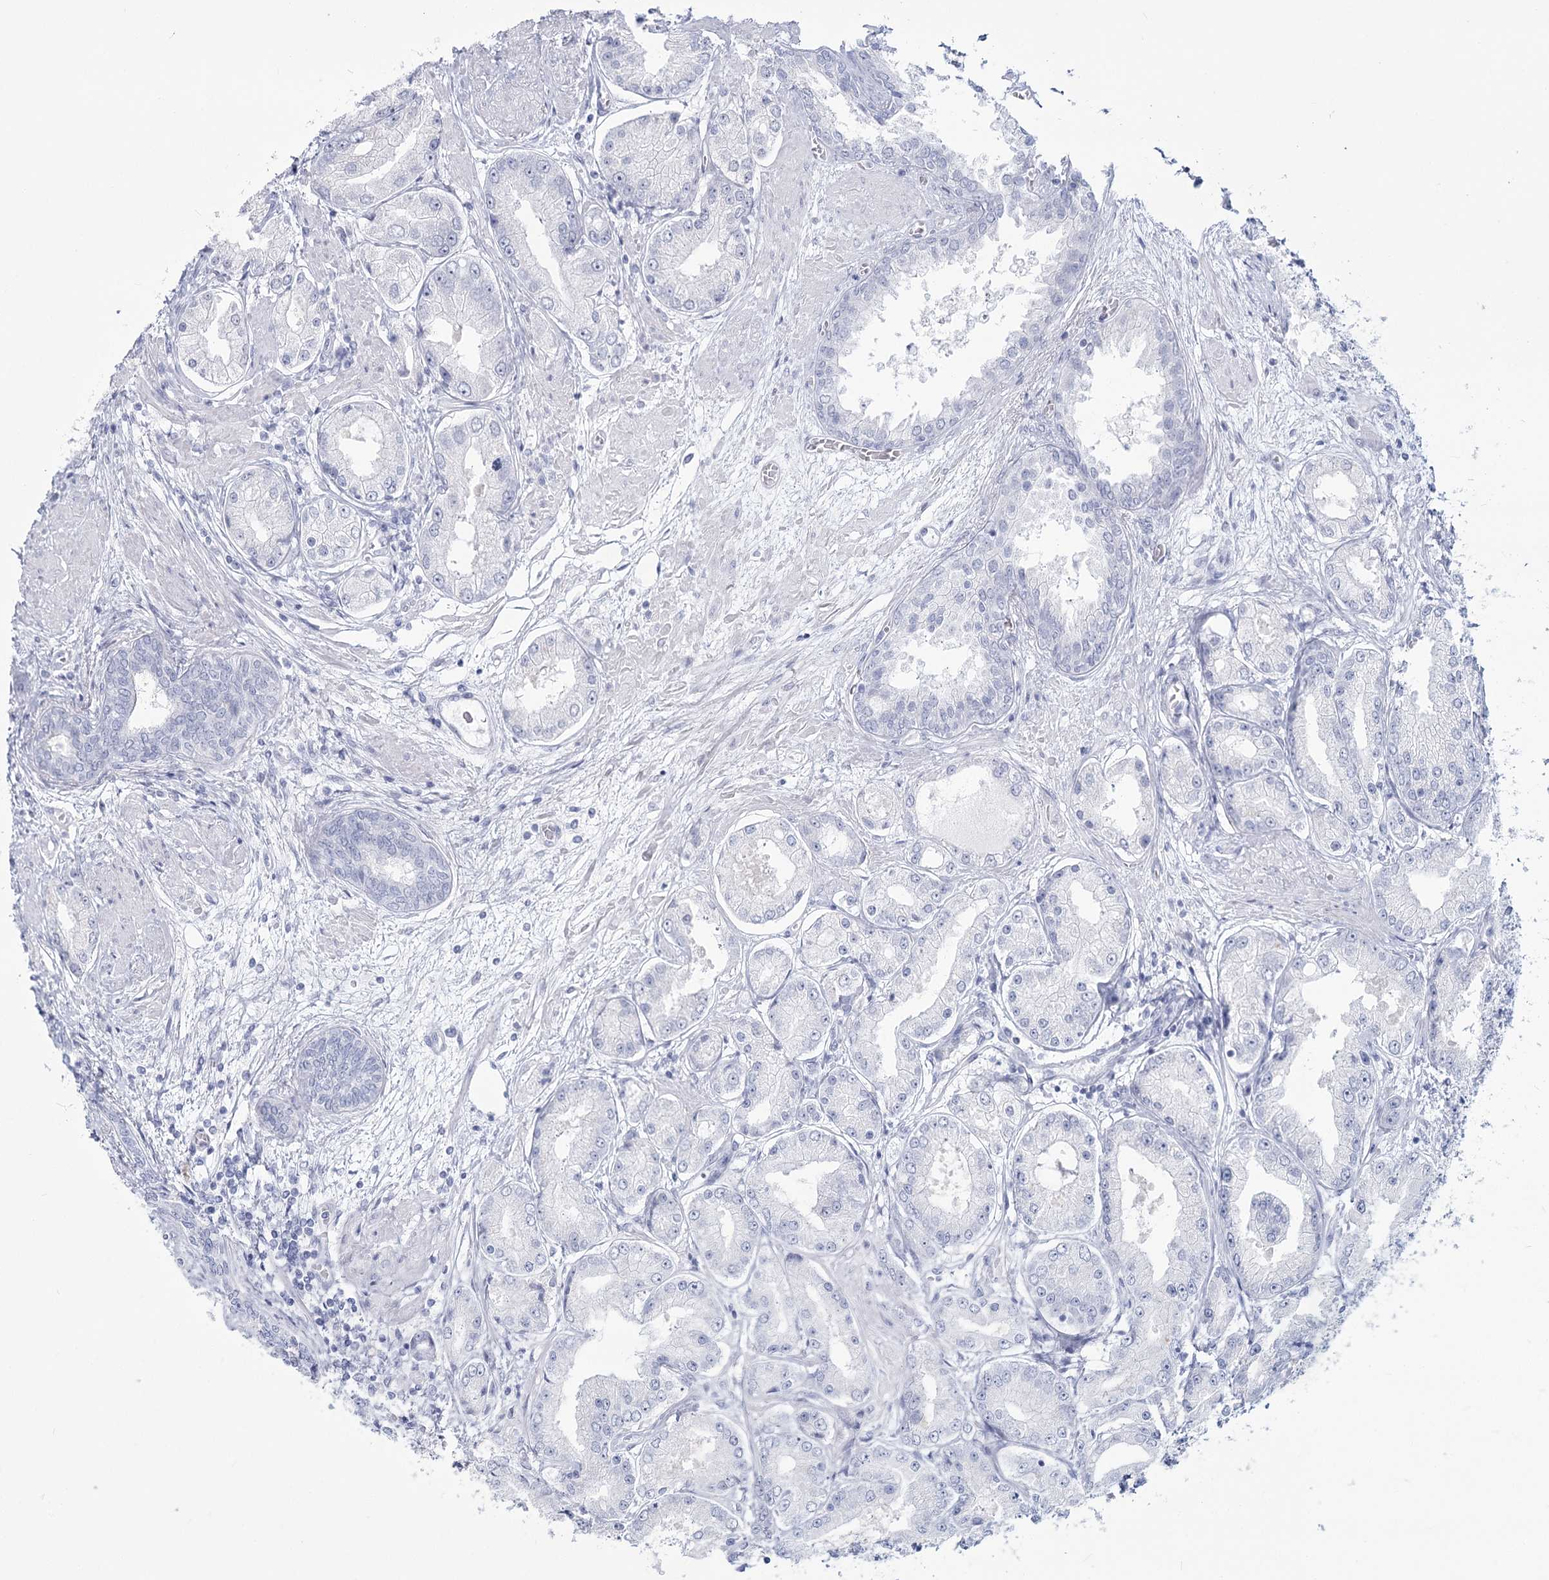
{"staining": {"intensity": "negative", "quantity": "none", "location": "none"}, "tissue": "prostate cancer", "cell_type": "Tumor cells", "image_type": "cancer", "snomed": [{"axis": "morphology", "description": "Adenocarcinoma, High grade"}, {"axis": "topography", "description": "Prostate"}], "caption": "The image displays no staining of tumor cells in adenocarcinoma (high-grade) (prostate).", "gene": "SLC6A19", "patient": {"sex": "male", "age": 59}}